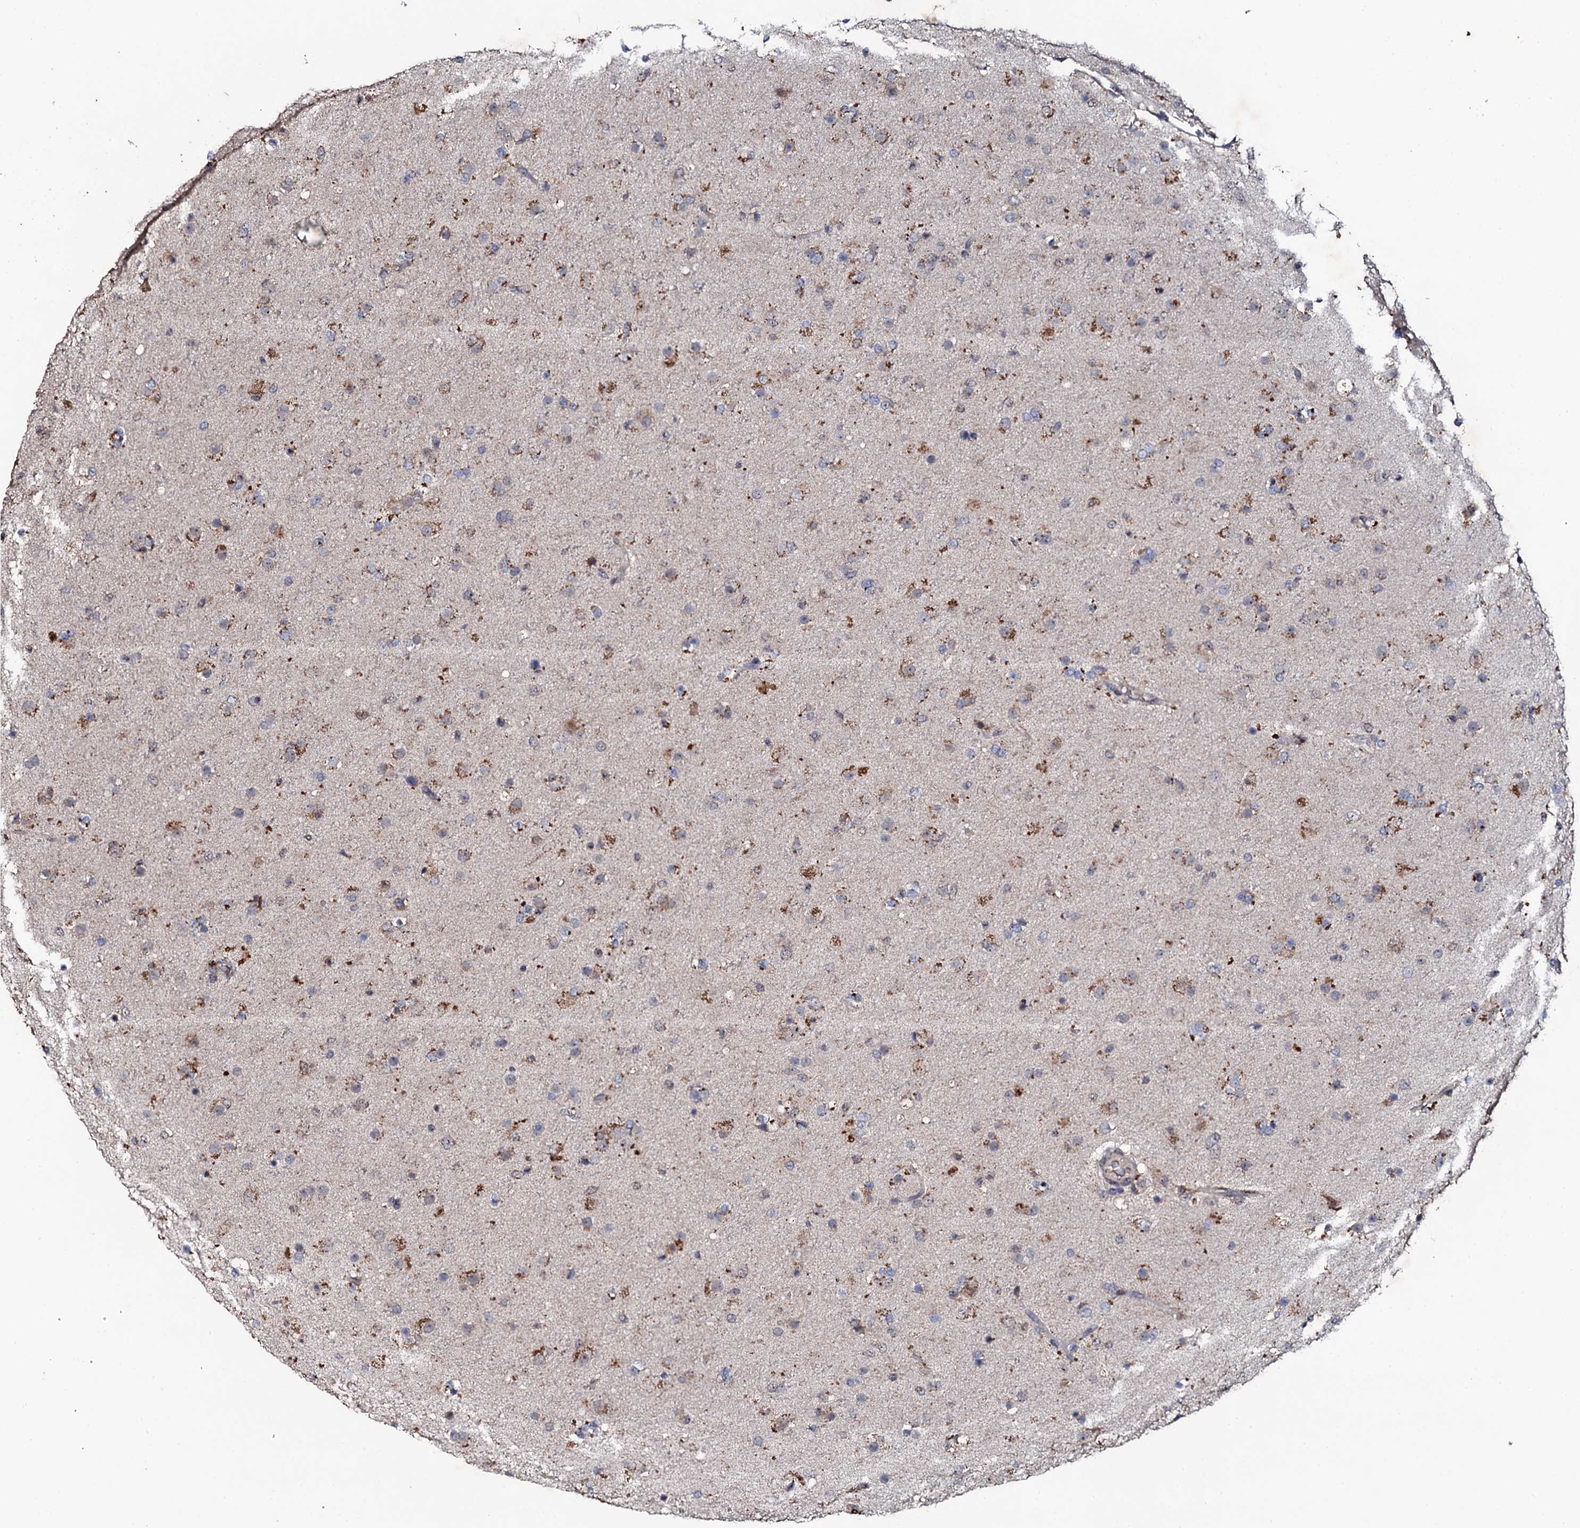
{"staining": {"intensity": "negative", "quantity": "none", "location": "none"}, "tissue": "glioma", "cell_type": "Tumor cells", "image_type": "cancer", "snomed": [{"axis": "morphology", "description": "Glioma, malignant, Low grade"}, {"axis": "topography", "description": "Brain"}], "caption": "Immunohistochemical staining of malignant glioma (low-grade) exhibits no significant positivity in tumor cells.", "gene": "FAM111A", "patient": {"sex": "male", "age": 65}}